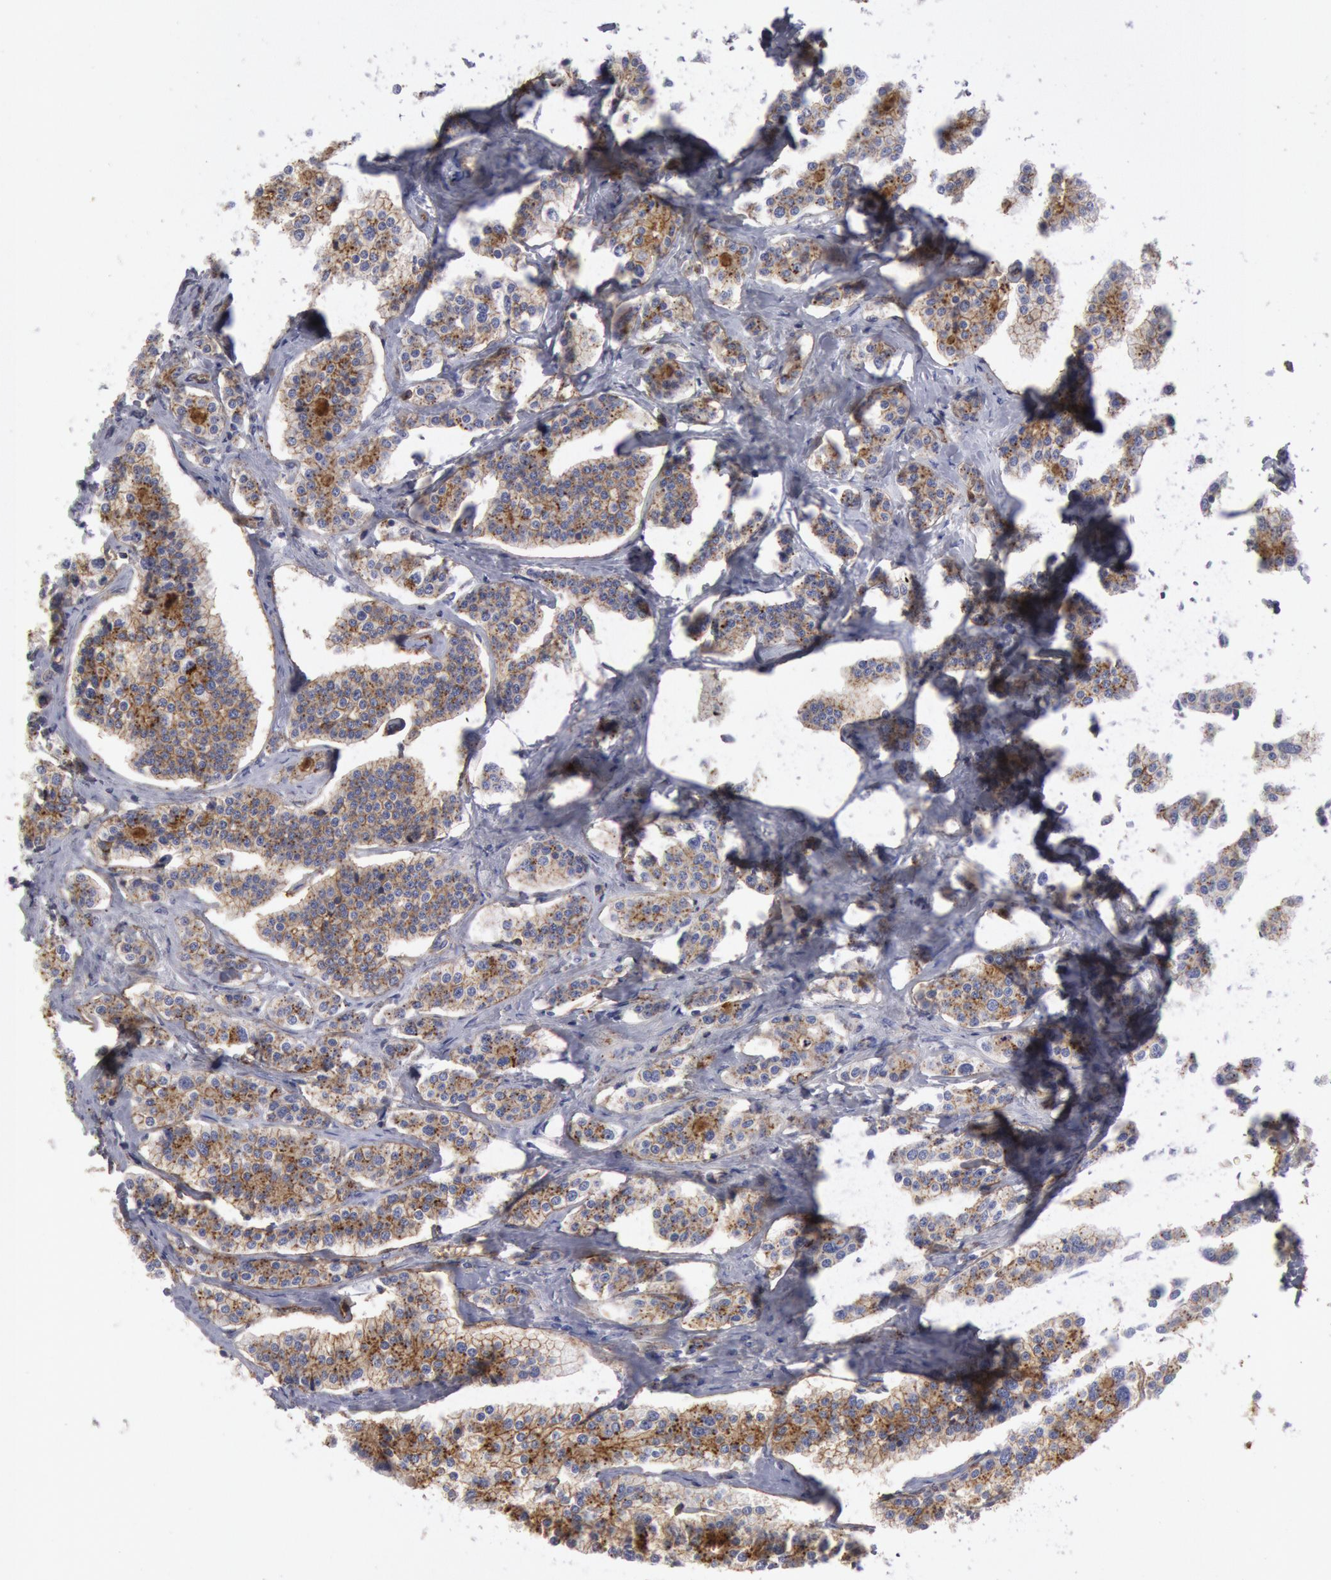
{"staining": {"intensity": "moderate", "quantity": ">75%", "location": "cytoplasmic/membranous"}, "tissue": "carcinoid", "cell_type": "Tumor cells", "image_type": "cancer", "snomed": [{"axis": "morphology", "description": "Carcinoid, malignant, NOS"}, {"axis": "topography", "description": "Small intestine"}], "caption": "Human carcinoid stained with a brown dye shows moderate cytoplasmic/membranous positive expression in about >75% of tumor cells.", "gene": "FLOT1", "patient": {"sex": "male", "age": 63}}